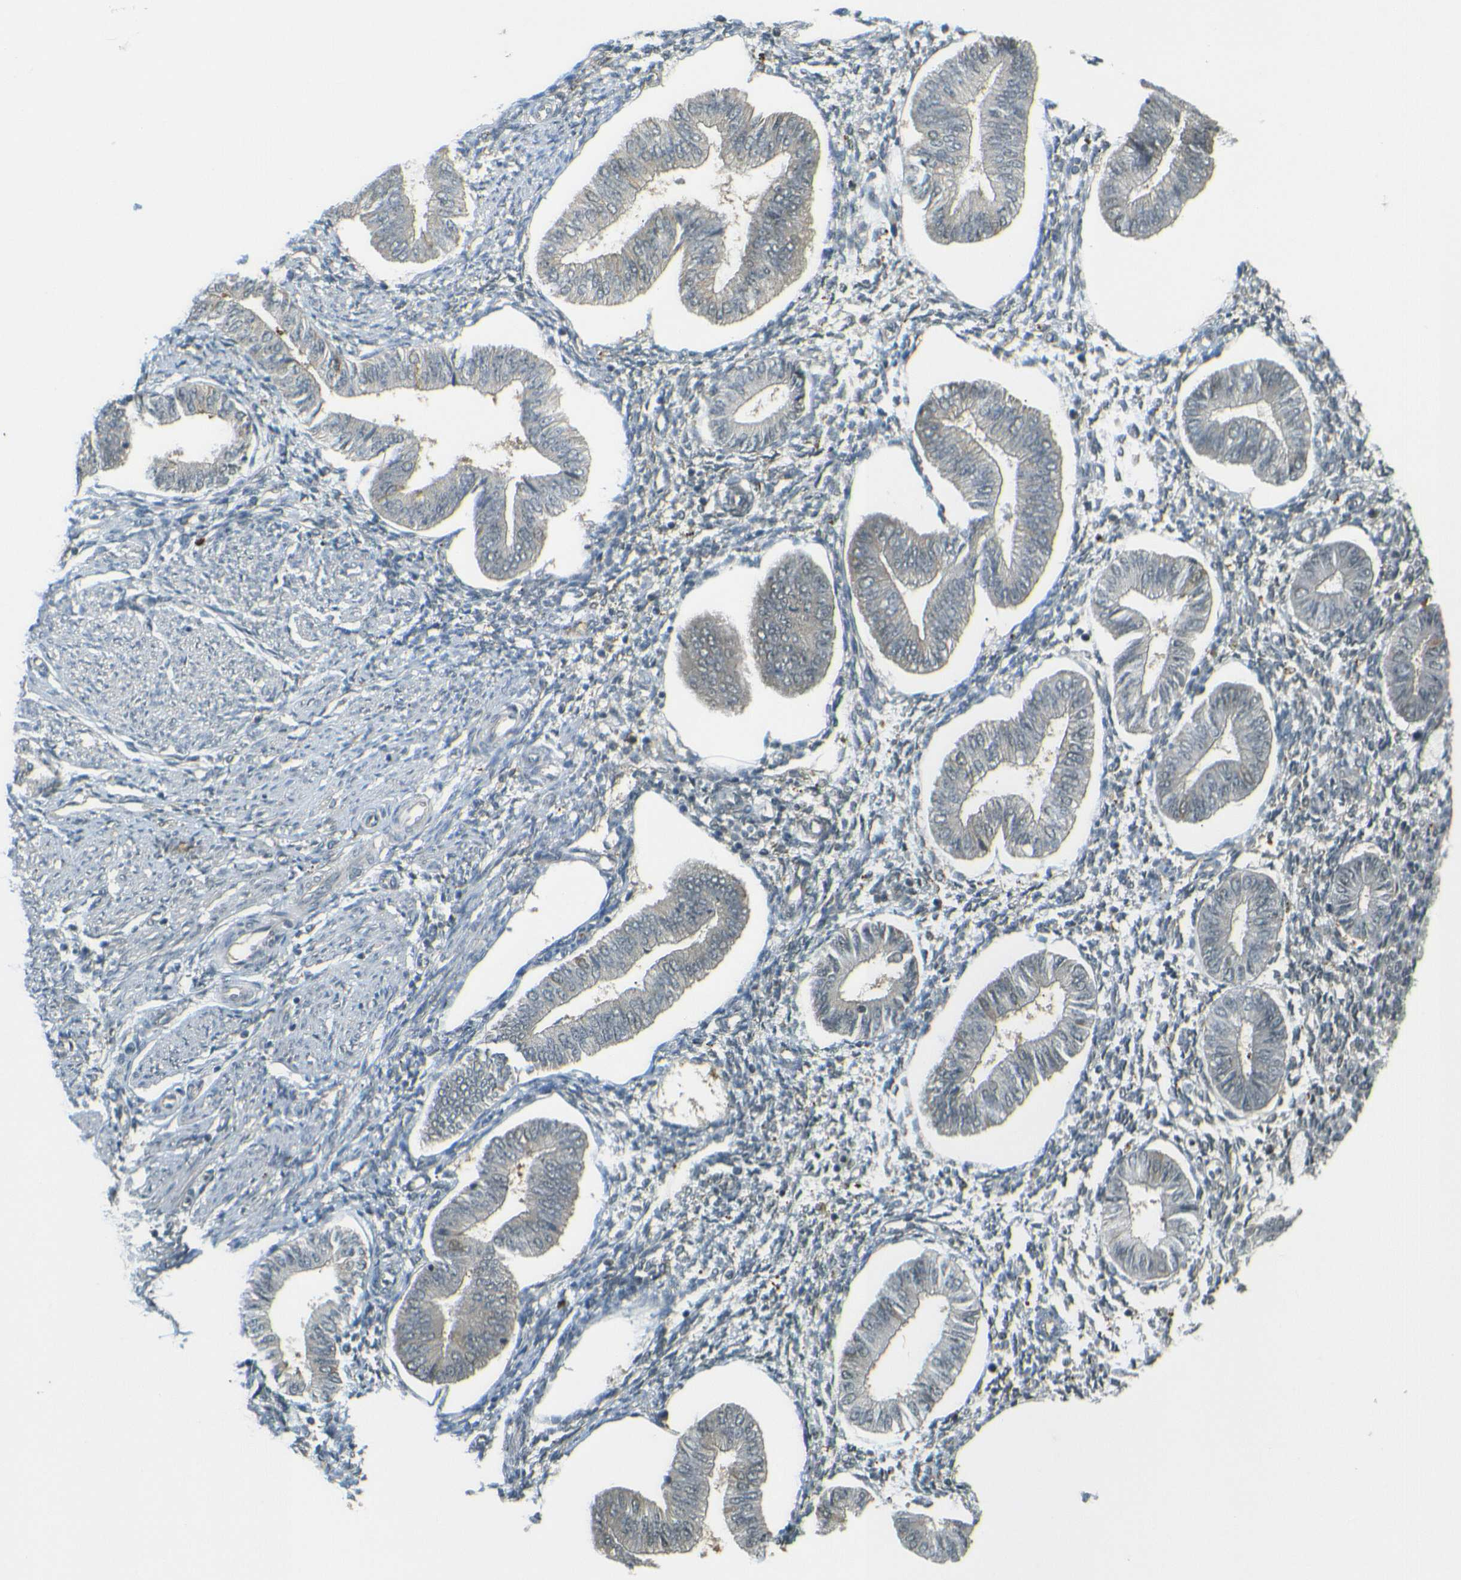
{"staining": {"intensity": "weak", "quantity": "<25%", "location": "cytoplasmic/membranous"}, "tissue": "endometrium", "cell_type": "Cells in endometrial stroma", "image_type": "normal", "snomed": [{"axis": "morphology", "description": "Normal tissue, NOS"}, {"axis": "topography", "description": "Endometrium"}], "caption": "High magnification brightfield microscopy of benign endometrium stained with DAB (brown) and counterstained with hematoxylin (blue): cells in endometrial stroma show no significant expression. (IHC, brightfield microscopy, high magnification).", "gene": "DAB2", "patient": {"sex": "female", "age": 50}}